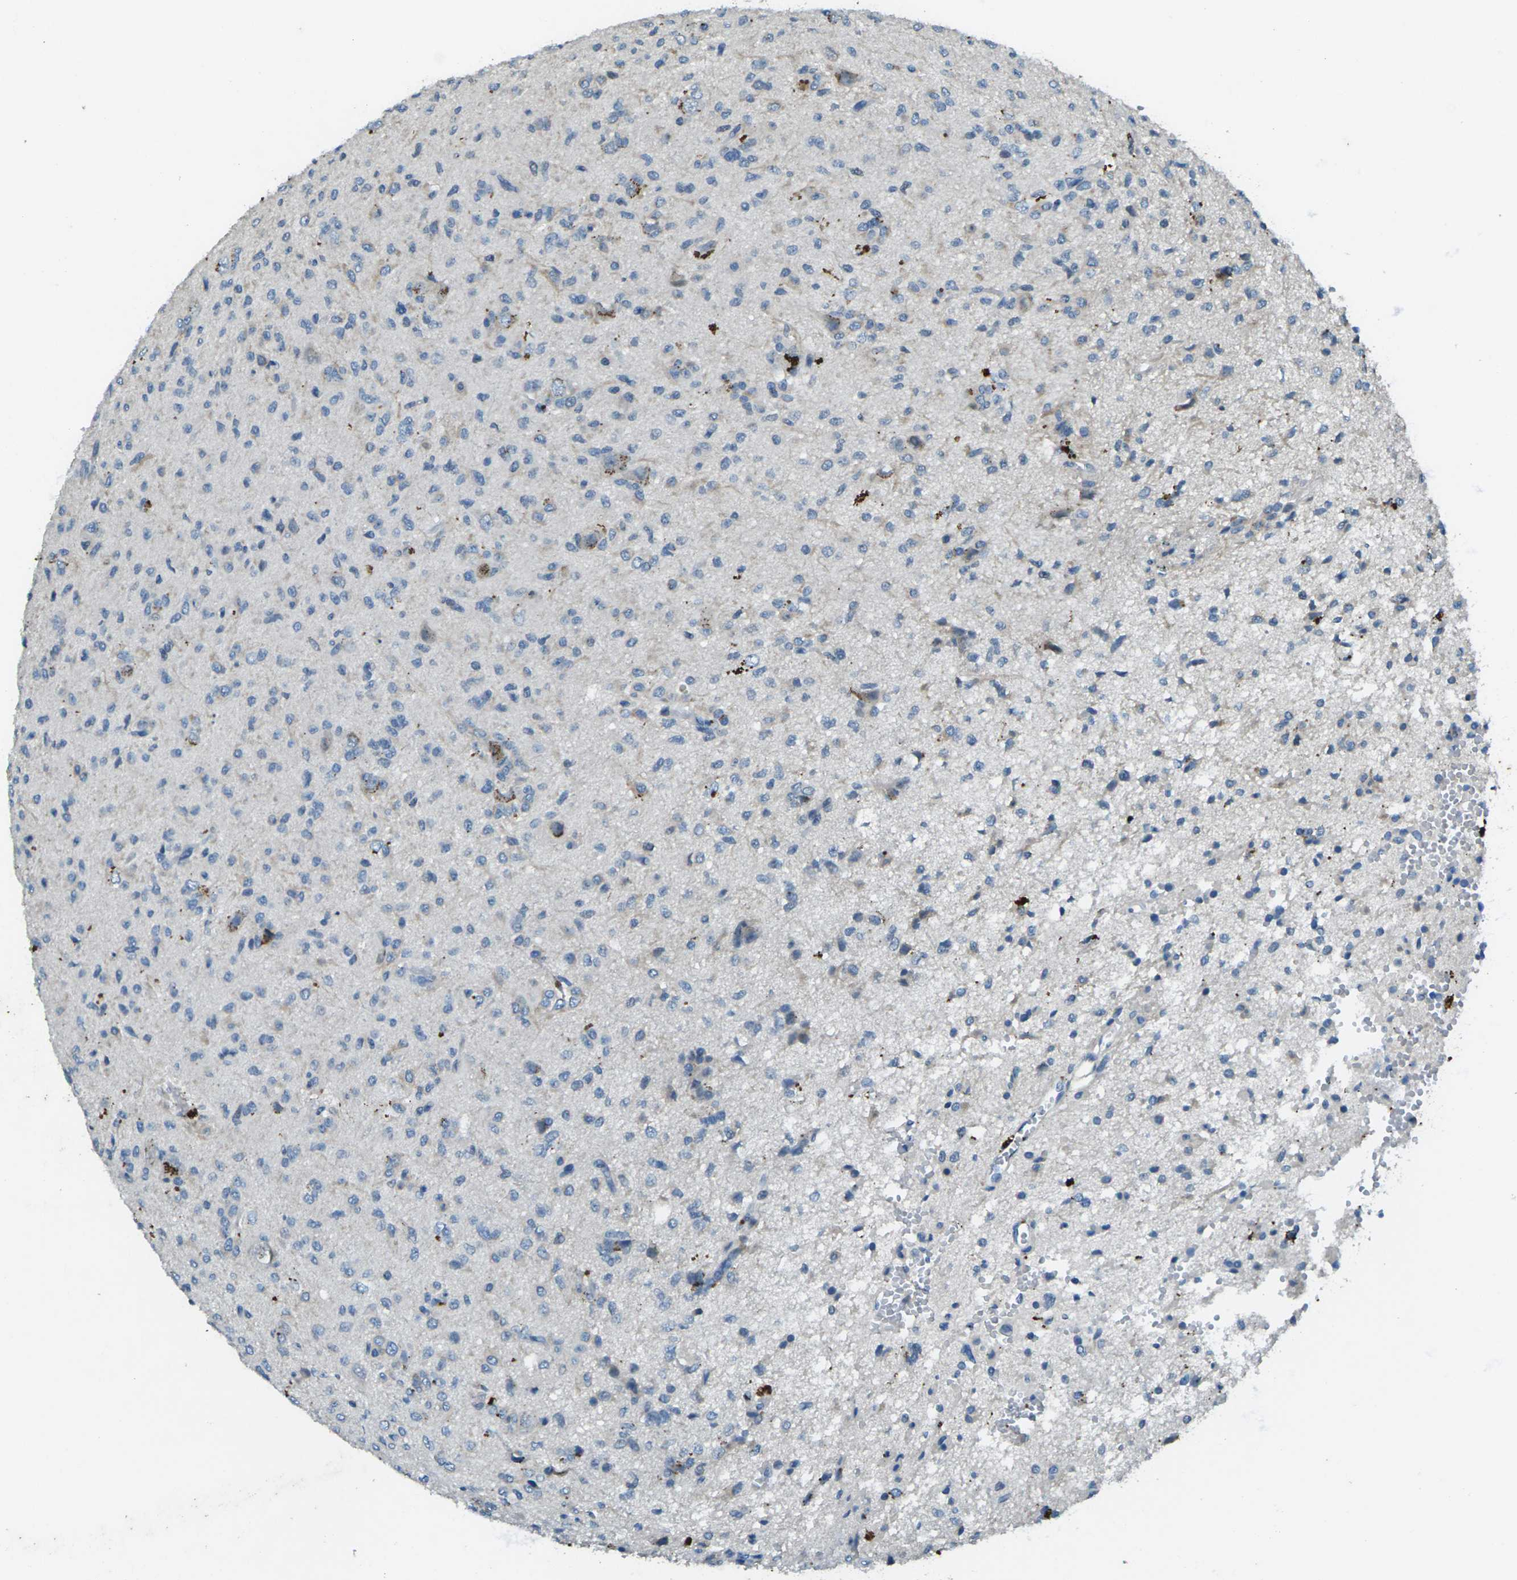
{"staining": {"intensity": "negative", "quantity": "none", "location": "none"}, "tissue": "glioma", "cell_type": "Tumor cells", "image_type": "cancer", "snomed": [{"axis": "morphology", "description": "Glioma, malignant, High grade"}, {"axis": "topography", "description": "Brain"}], "caption": "Tumor cells show no significant positivity in malignant high-grade glioma. (Brightfield microscopy of DAB (3,3'-diaminobenzidine) IHC at high magnification).", "gene": "SIGLEC14", "patient": {"sex": "female", "age": 59}}